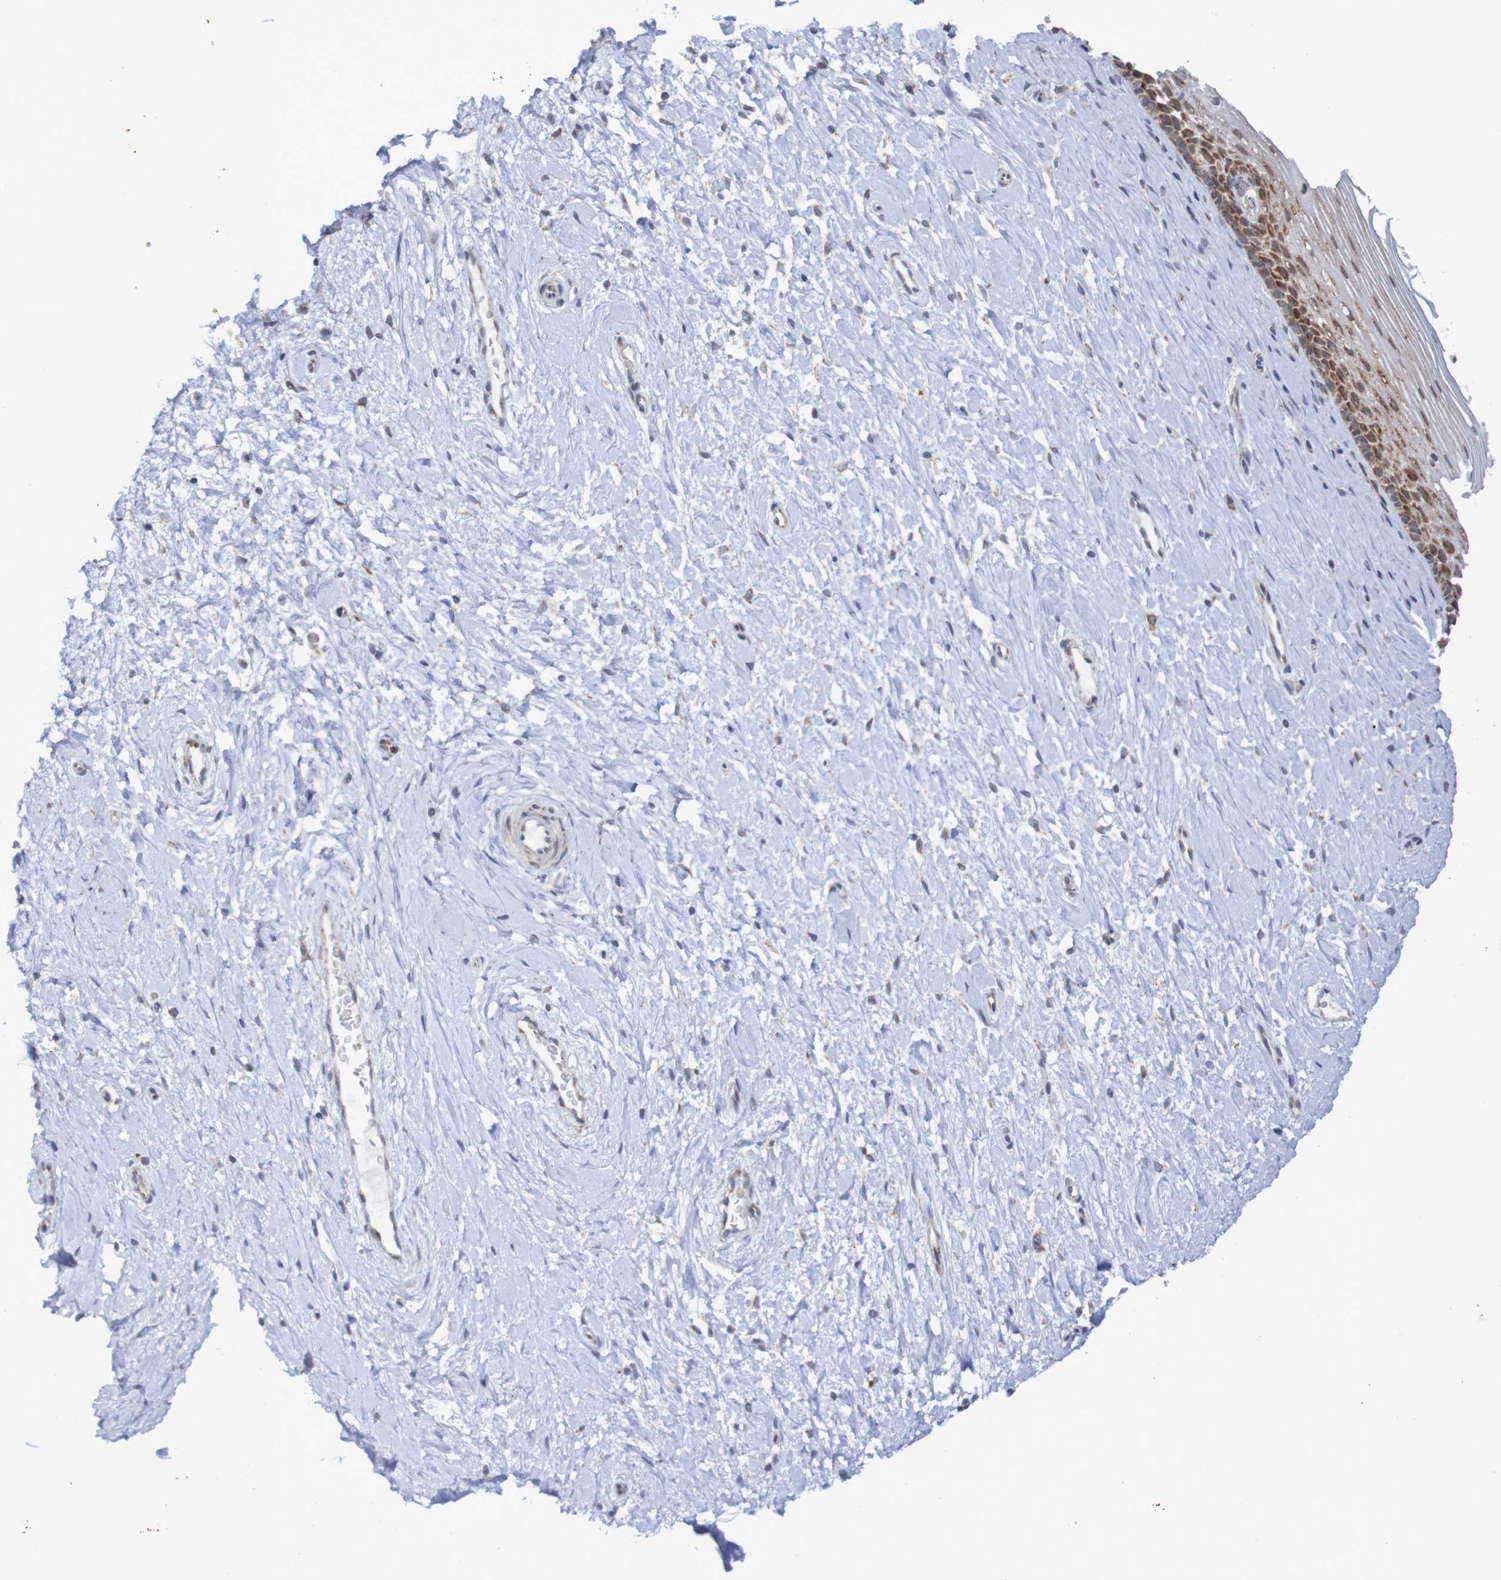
{"staining": {"intensity": "strong", "quantity": "25%-75%", "location": "cytoplasmic/membranous"}, "tissue": "cervix", "cell_type": "Squamous epithelial cells", "image_type": "normal", "snomed": [{"axis": "morphology", "description": "Normal tissue, NOS"}, {"axis": "topography", "description": "Cervix"}], "caption": "Immunohistochemical staining of normal human cervix demonstrates high levels of strong cytoplasmic/membranous expression in approximately 25%-75% of squamous epithelial cells.", "gene": "DVL1", "patient": {"sex": "female", "age": 39}}